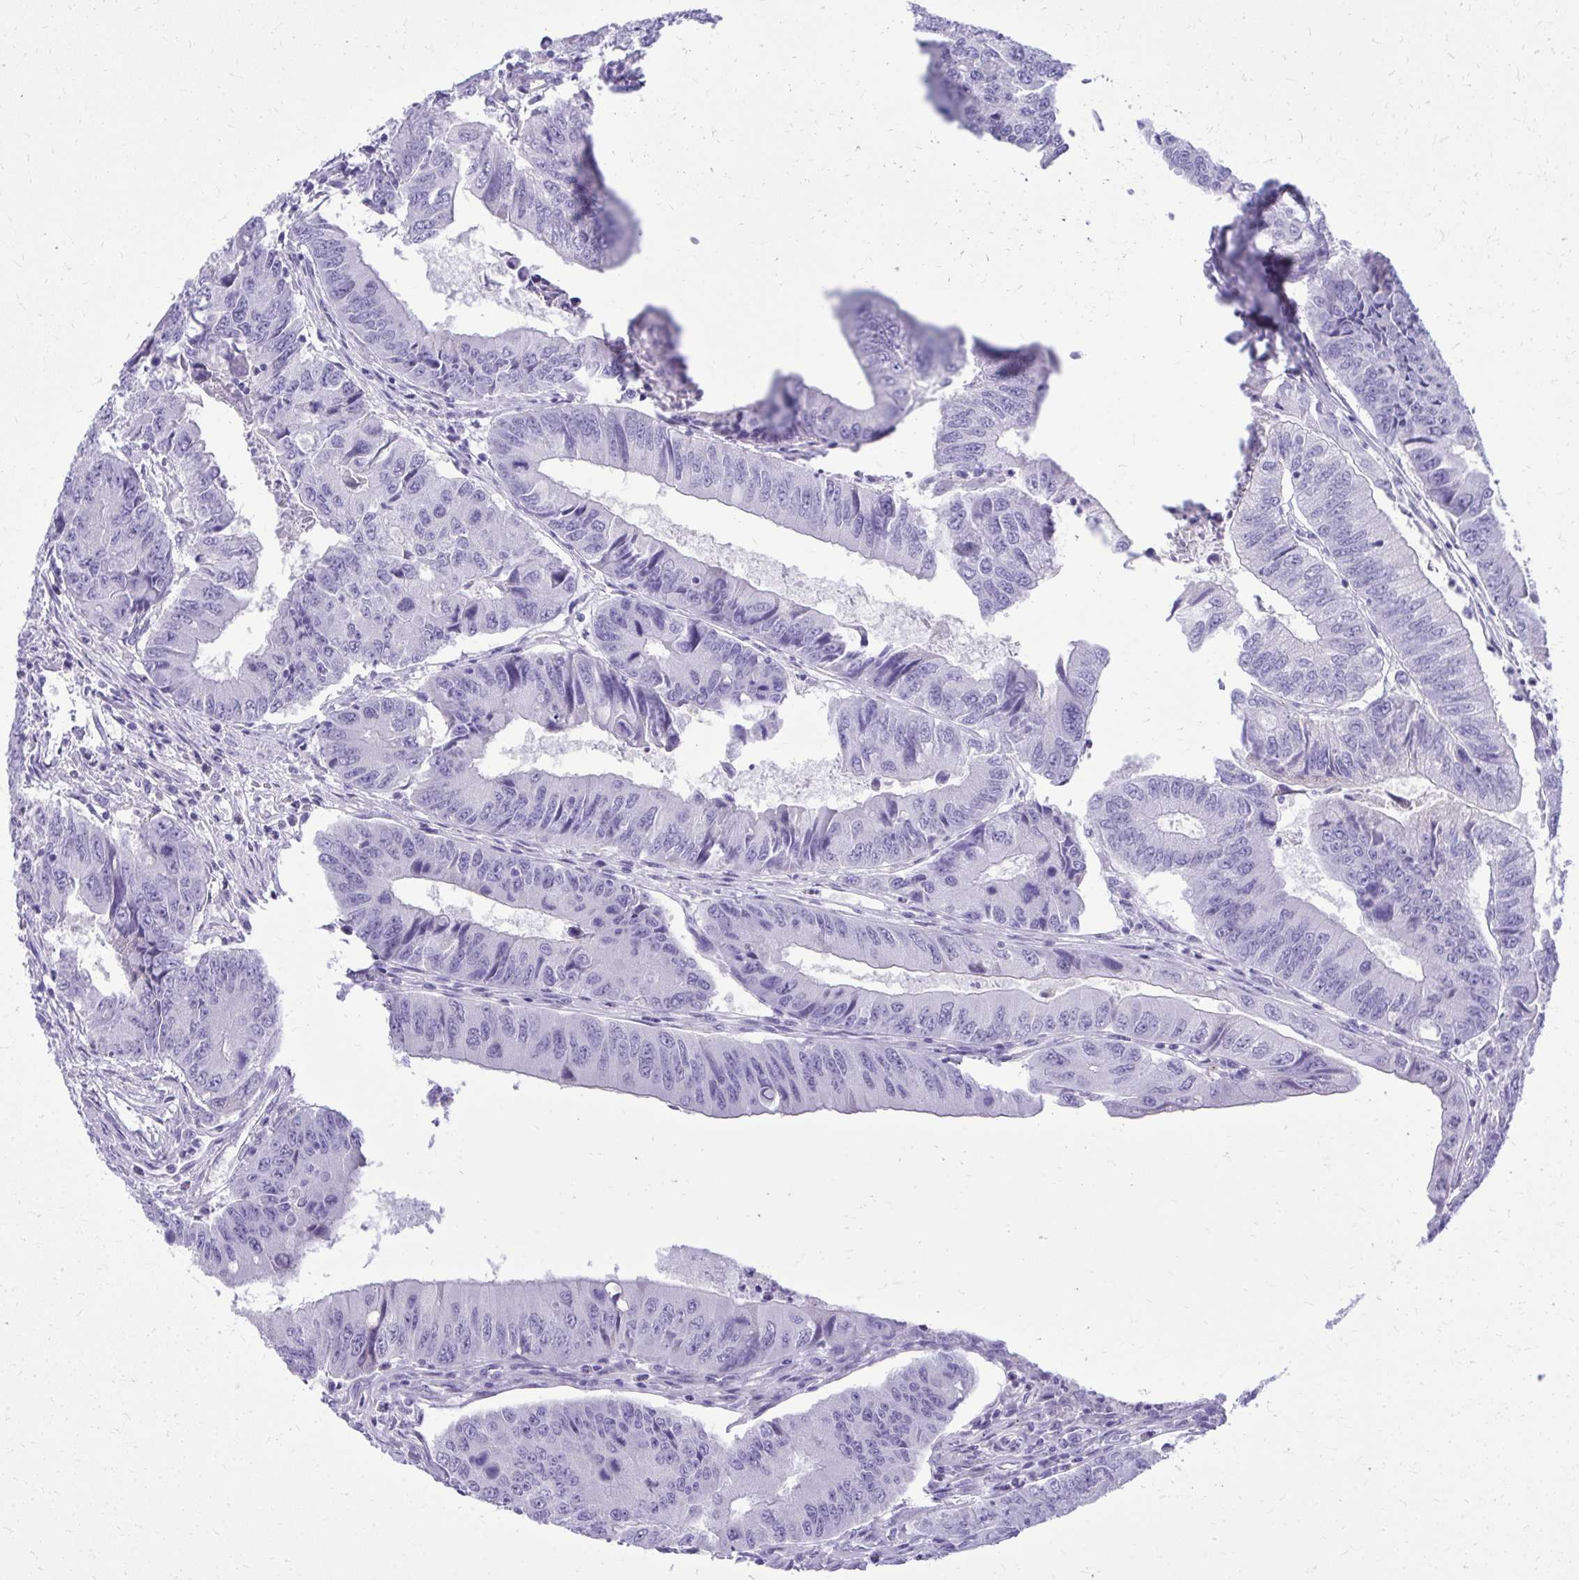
{"staining": {"intensity": "negative", "quantity": "none", "location": "none"}, "tissue": "colorectal cancer", "cell_type": "Tumor cells", "image_type": "cancer", "snomed": [{"axis": "morphology", "description": "Adenocarcinoma, NOS"}, {"axis": "topography", "description": "Colon"}], "caption": "An image of human adenocarcinoma (colorectal) is negative for staining in tumor cells.", "gene": "BCL6B", "patient": {"sex": "male", "age": 53}}